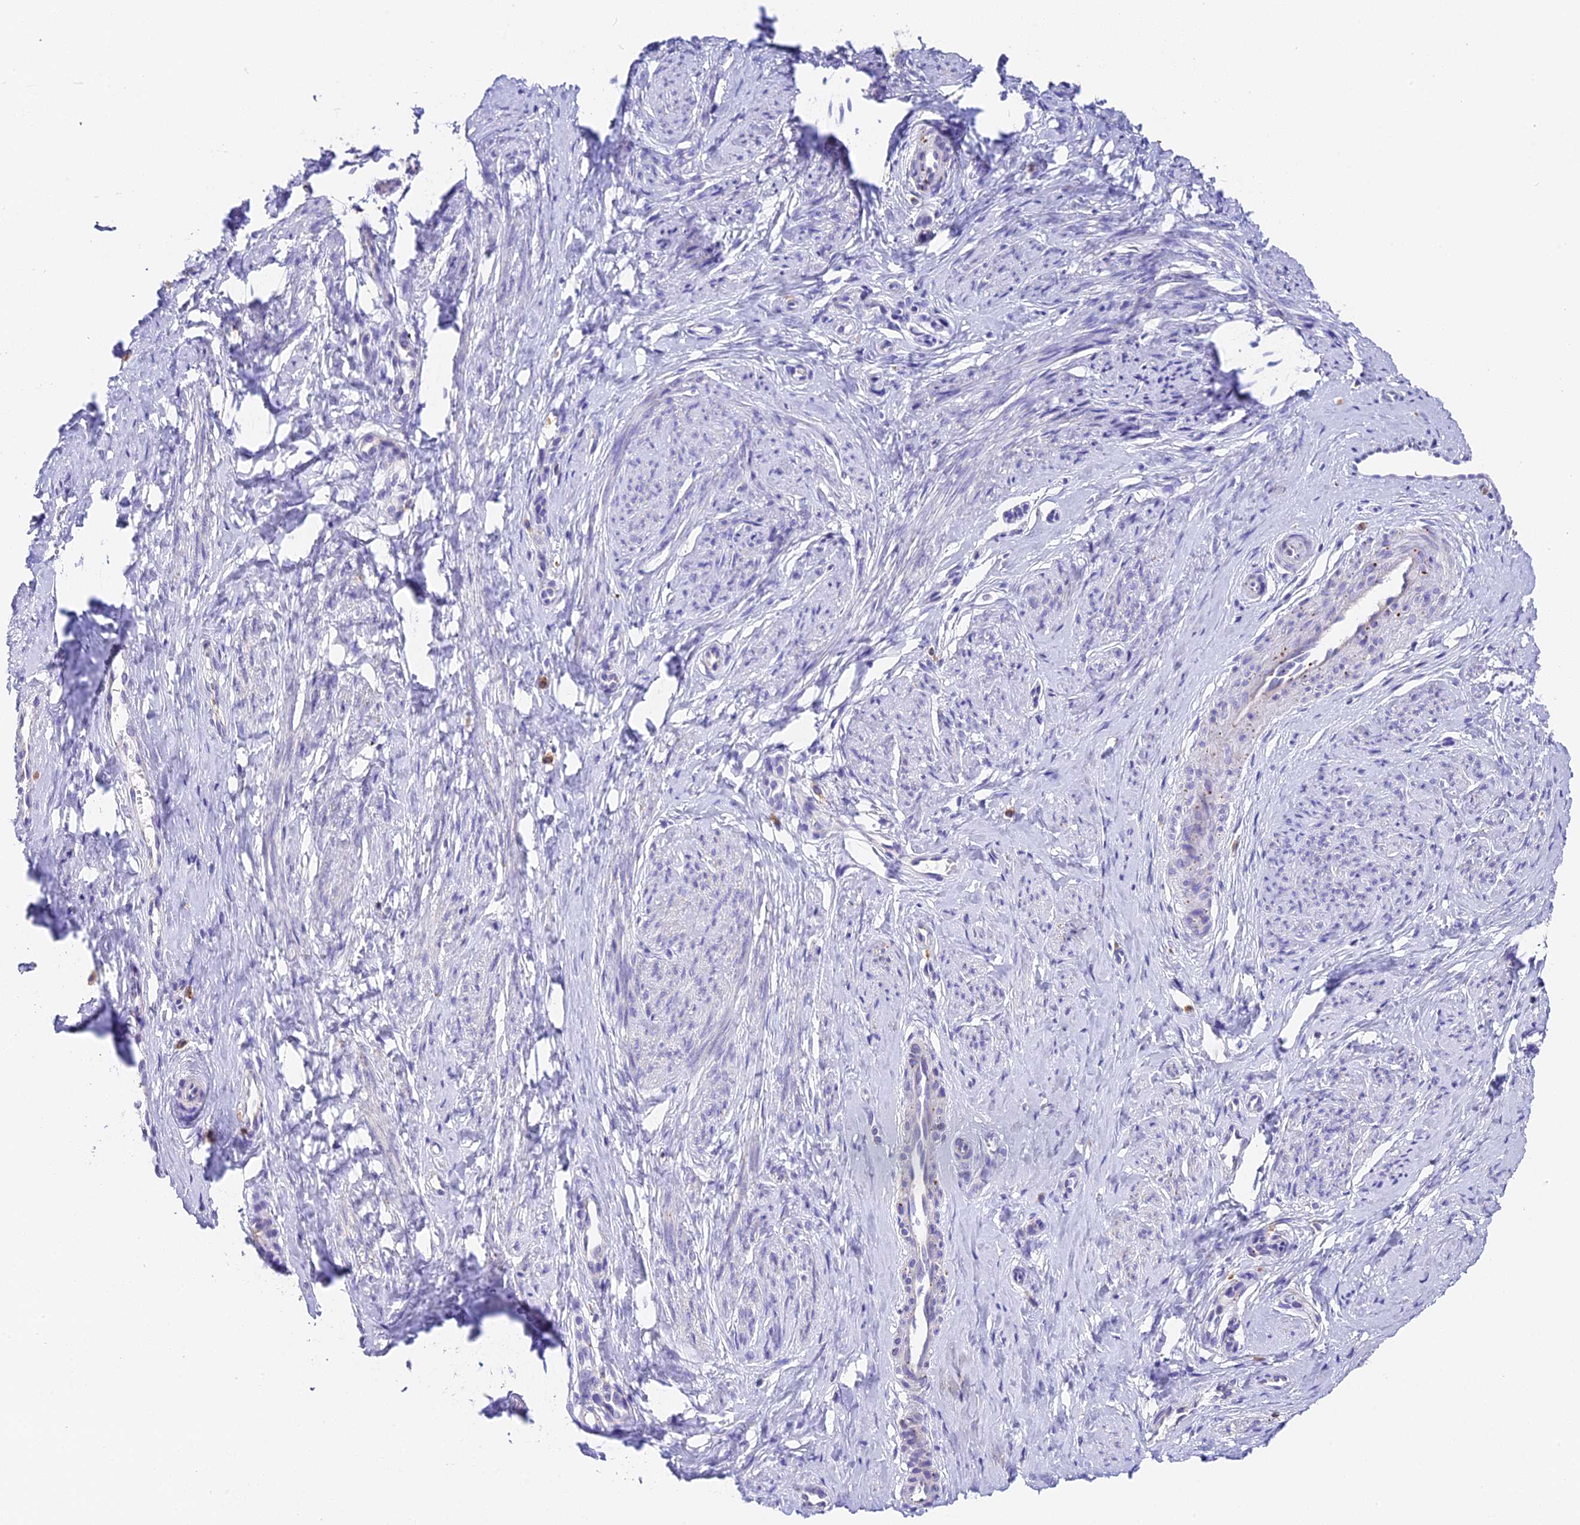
{"staining": {"intensity": "weak", "quantity": "<25%", "location": "cytoplasmic/membranous"}, "tissue": "cervix", "cell_type": "Glandular cells", "image_type": "normal", "snomed": [{"axis": "morphology", "description": "Normal tissue, NOS"}, {"axis": "topography", "description": "Cervix"}], "caption": "This is a photomicrograph of IHC staining of normal cervix, which shows no staining in glandular cells.", "gene": "LYPD6", "patient": {"sex": "female", "age": 36}}